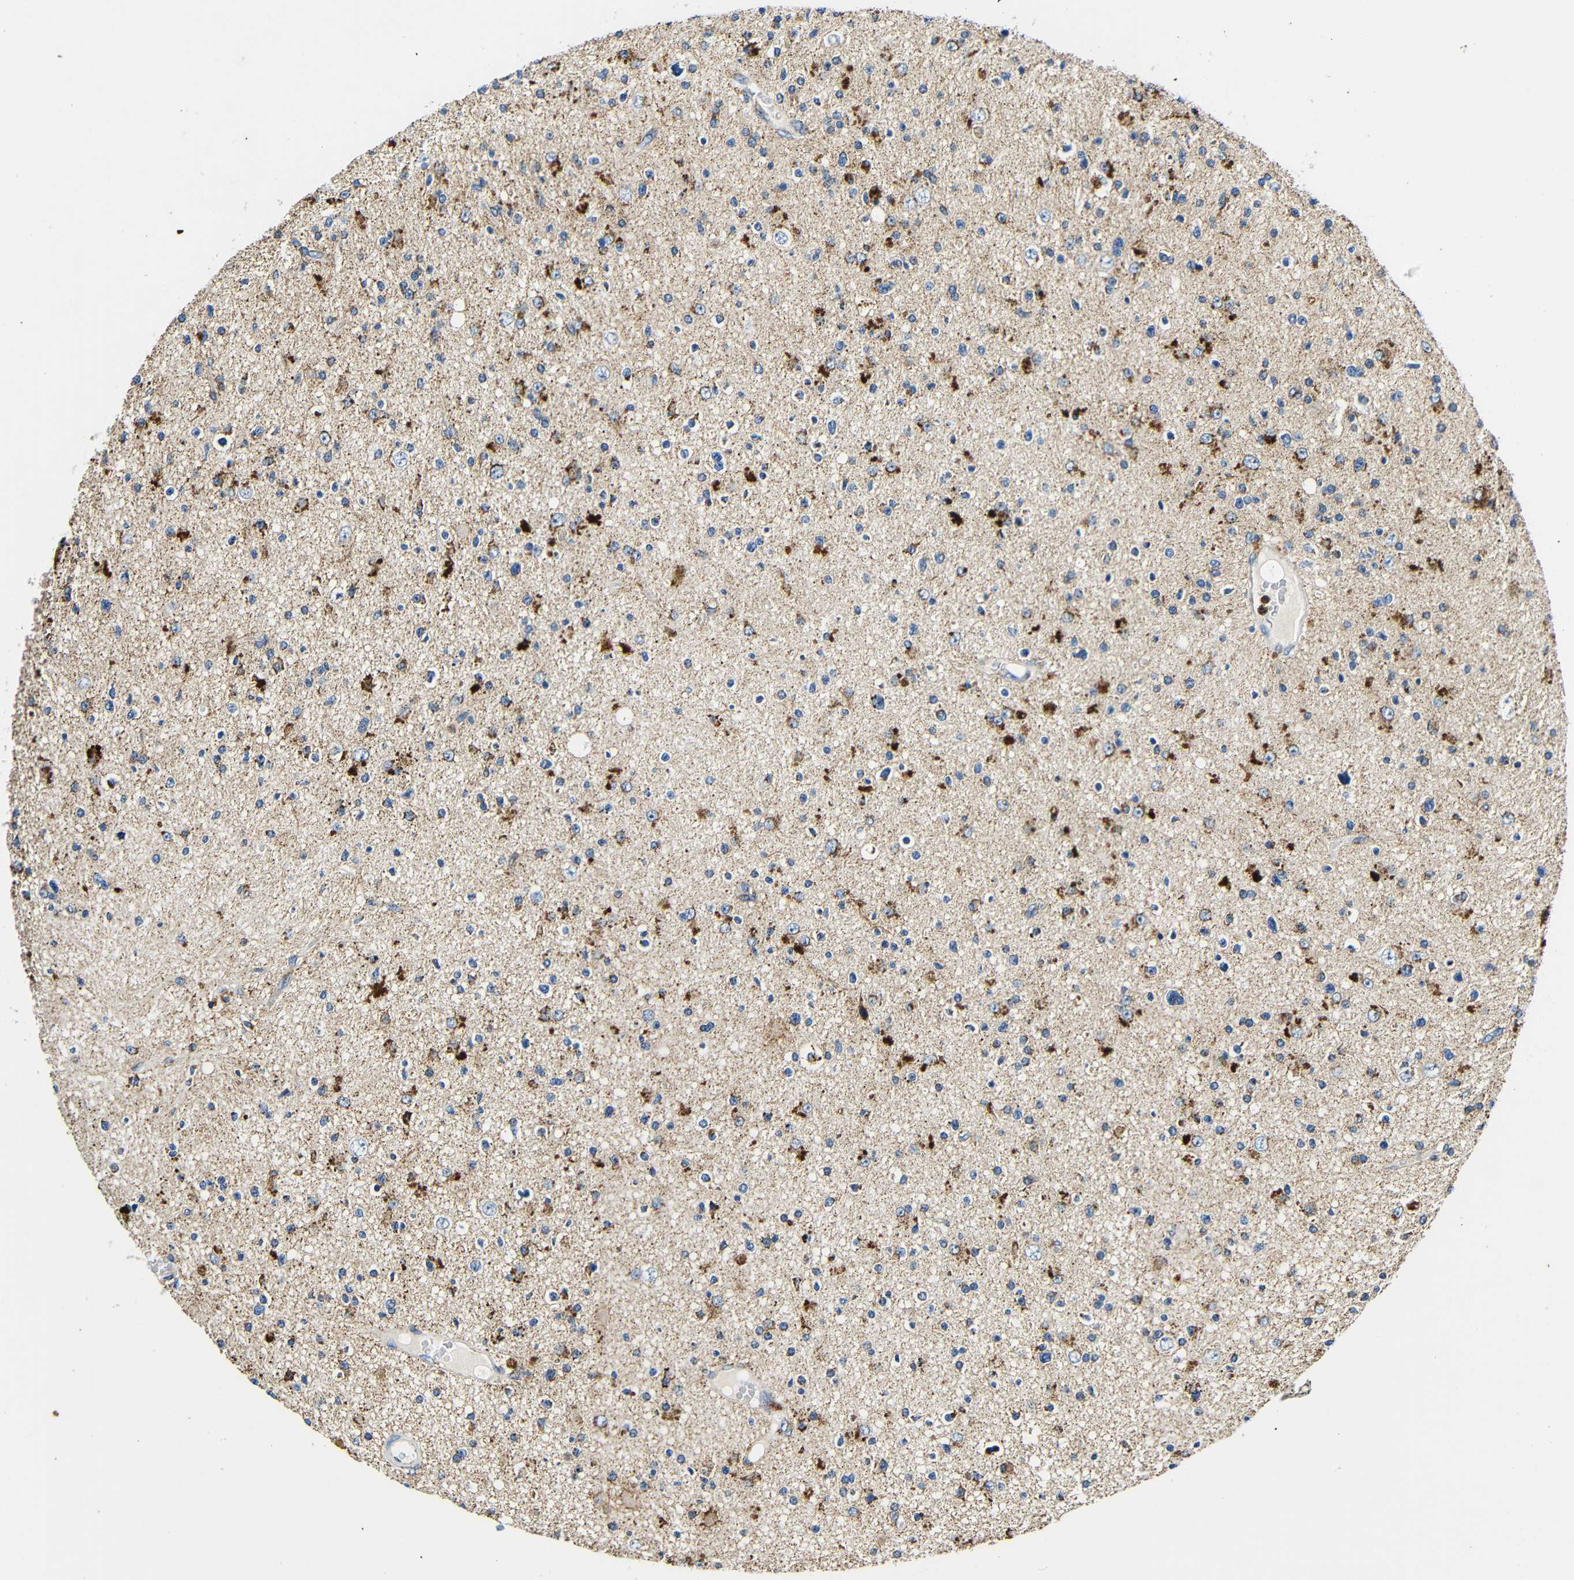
{"staining": {"intensity": "moderate", "quantity": "25%-75%", "location": "cytoplasmic/membranous"}, "tissue": "glioma", "cell_type": "Tumor cells", "image_type": "cancer", "snomed": [{"axis": "morphology", "description": "Glioma, malignant, High grade"}, {"axis": "topography", "description": "Brain"}], "caption": "Immunohistochemical staining of human glioma reveals medium levels of moderate cytoplasmic/membranous staining in about 25%-75% of tumor cells. The staining was performed using DAB (3,3'-diaminobenzidine), with brown indicating positive protein expression. Nuclei are stained blue with hematoxylin.", "gene": "GALNT18", "patient": {"sex": "male", "age": 33}}